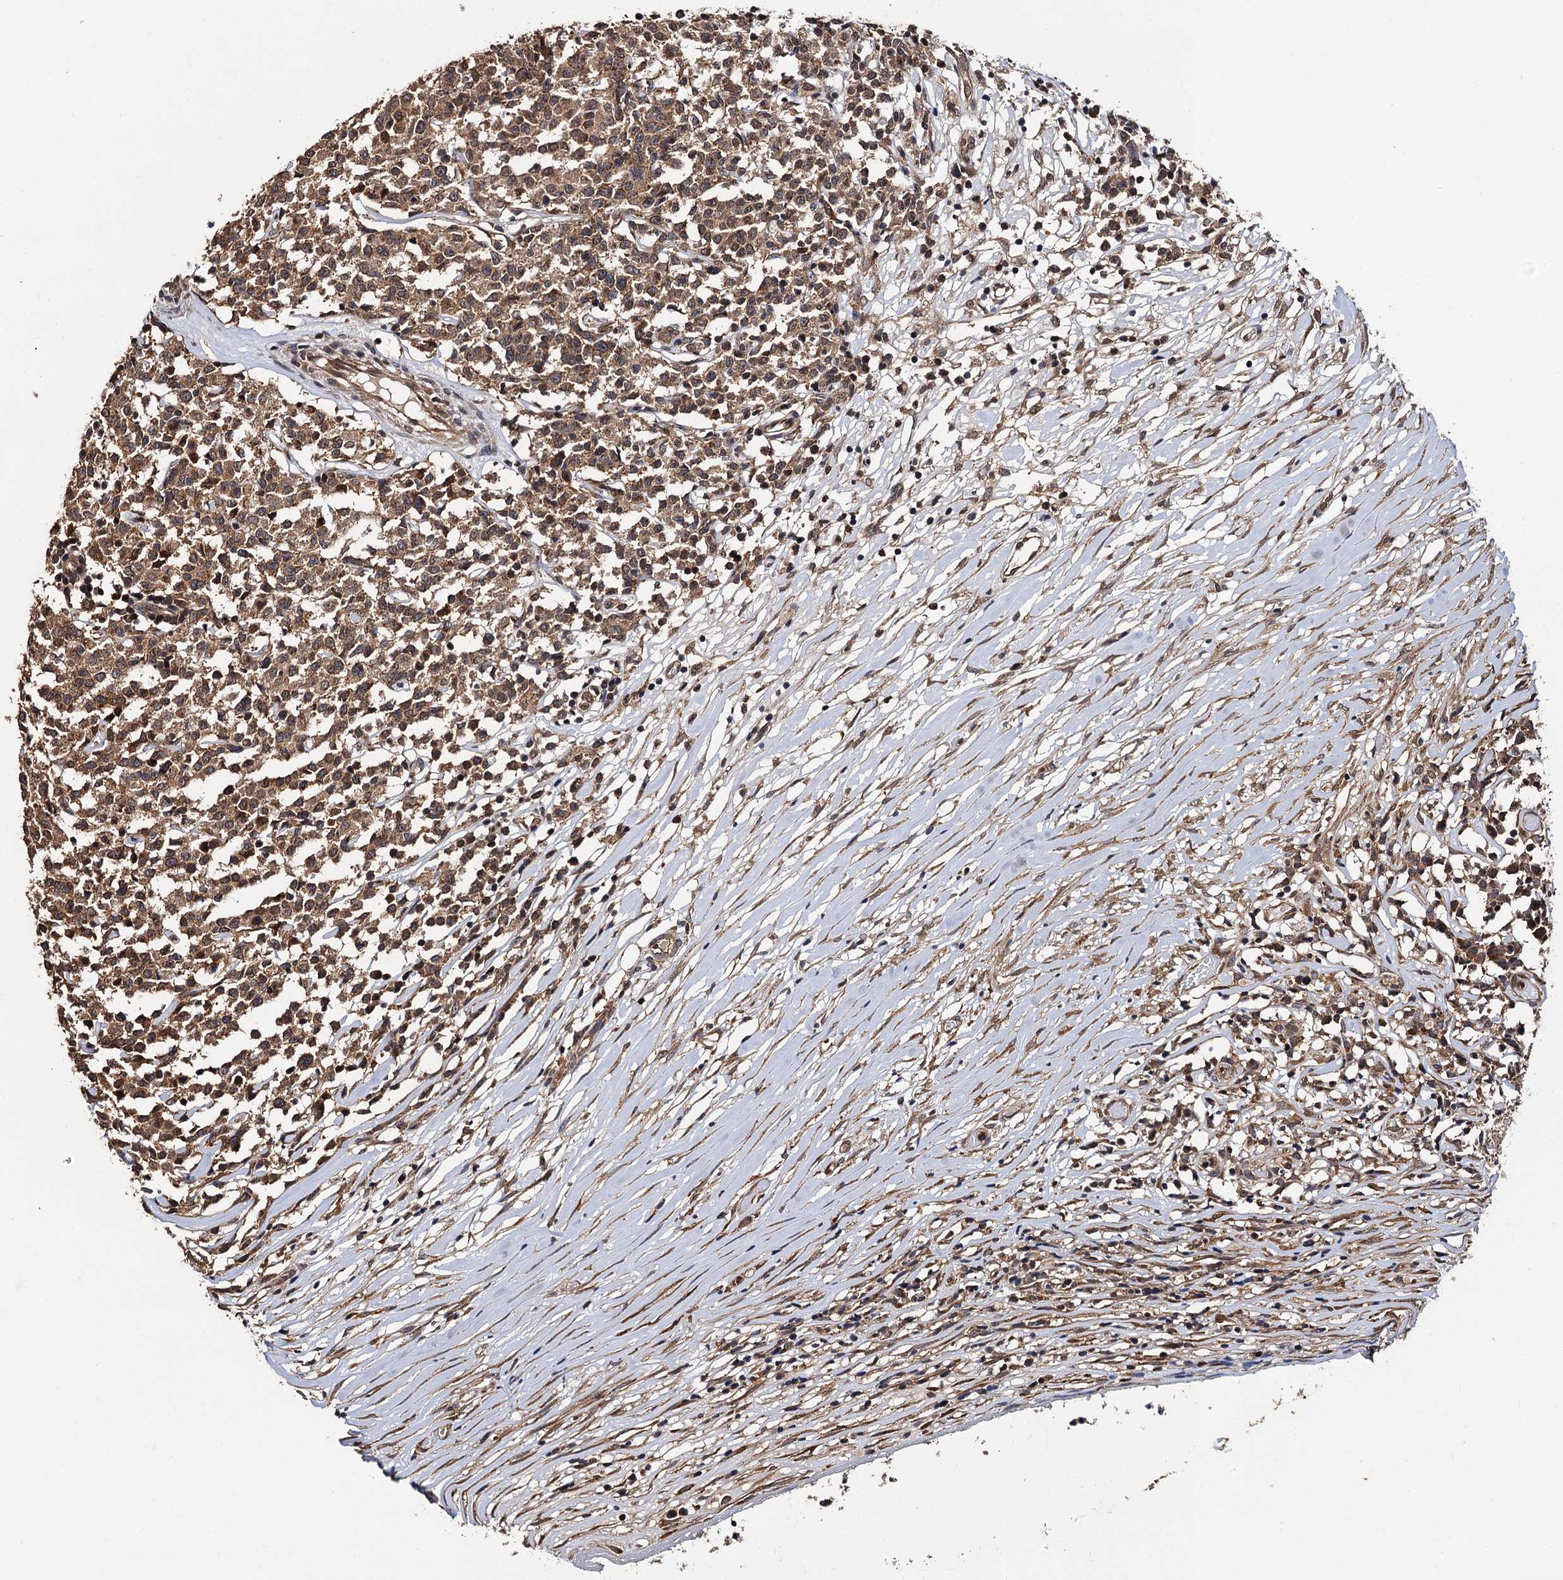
{"staining": {"intensity": "moderate", "quantity": ">75%", "location": "cytoplasmic/membranous"}, "tissue": "lymphoma", "cell_type": "Tumor cells", "image_type": "cancer", "snomed": [{"axis": "morphology", "description": "Malignant lymphoma, non-Hodgkin's type, Low grade"}, {"axis": "topography", "description": "Small intestine"}], "caption": "Lymphoma stained with a brown dye reveals moderate cytoplasmic/membranous positive staining in about >75% of tumor cells.", "gene": "MIER2", "patient": {"sex": "female", "age": 59}}